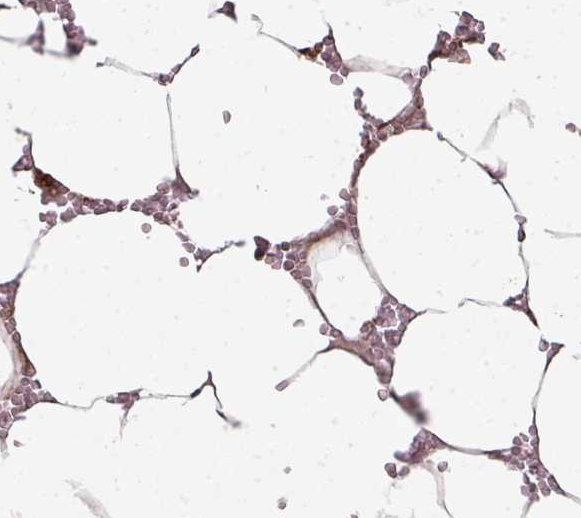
{"staining": {"intensity": "strong", "quantity": "<25%", "location": "cytoplasmic/membranous"}, "tissue": "bone marrow", "cell_type": "Hematopoietic cells", "image_type": "normal", "snomed": [{"axis": "morphology", "description": "Normal tissue, NOS"}, {"axis": "topography", "description": "Bone marrow"}], "caption": "This micrograph exhibits unremarkable bone marrow stained with immunohistochemistry to label a protein in brown. The cytoplasmic/membranous of hematopoietic cells show strong positivity for the protein. Nuclei are counter-stained blue.", "gene": "FAT4", "patient": {"sex": "male", "age": 70}}